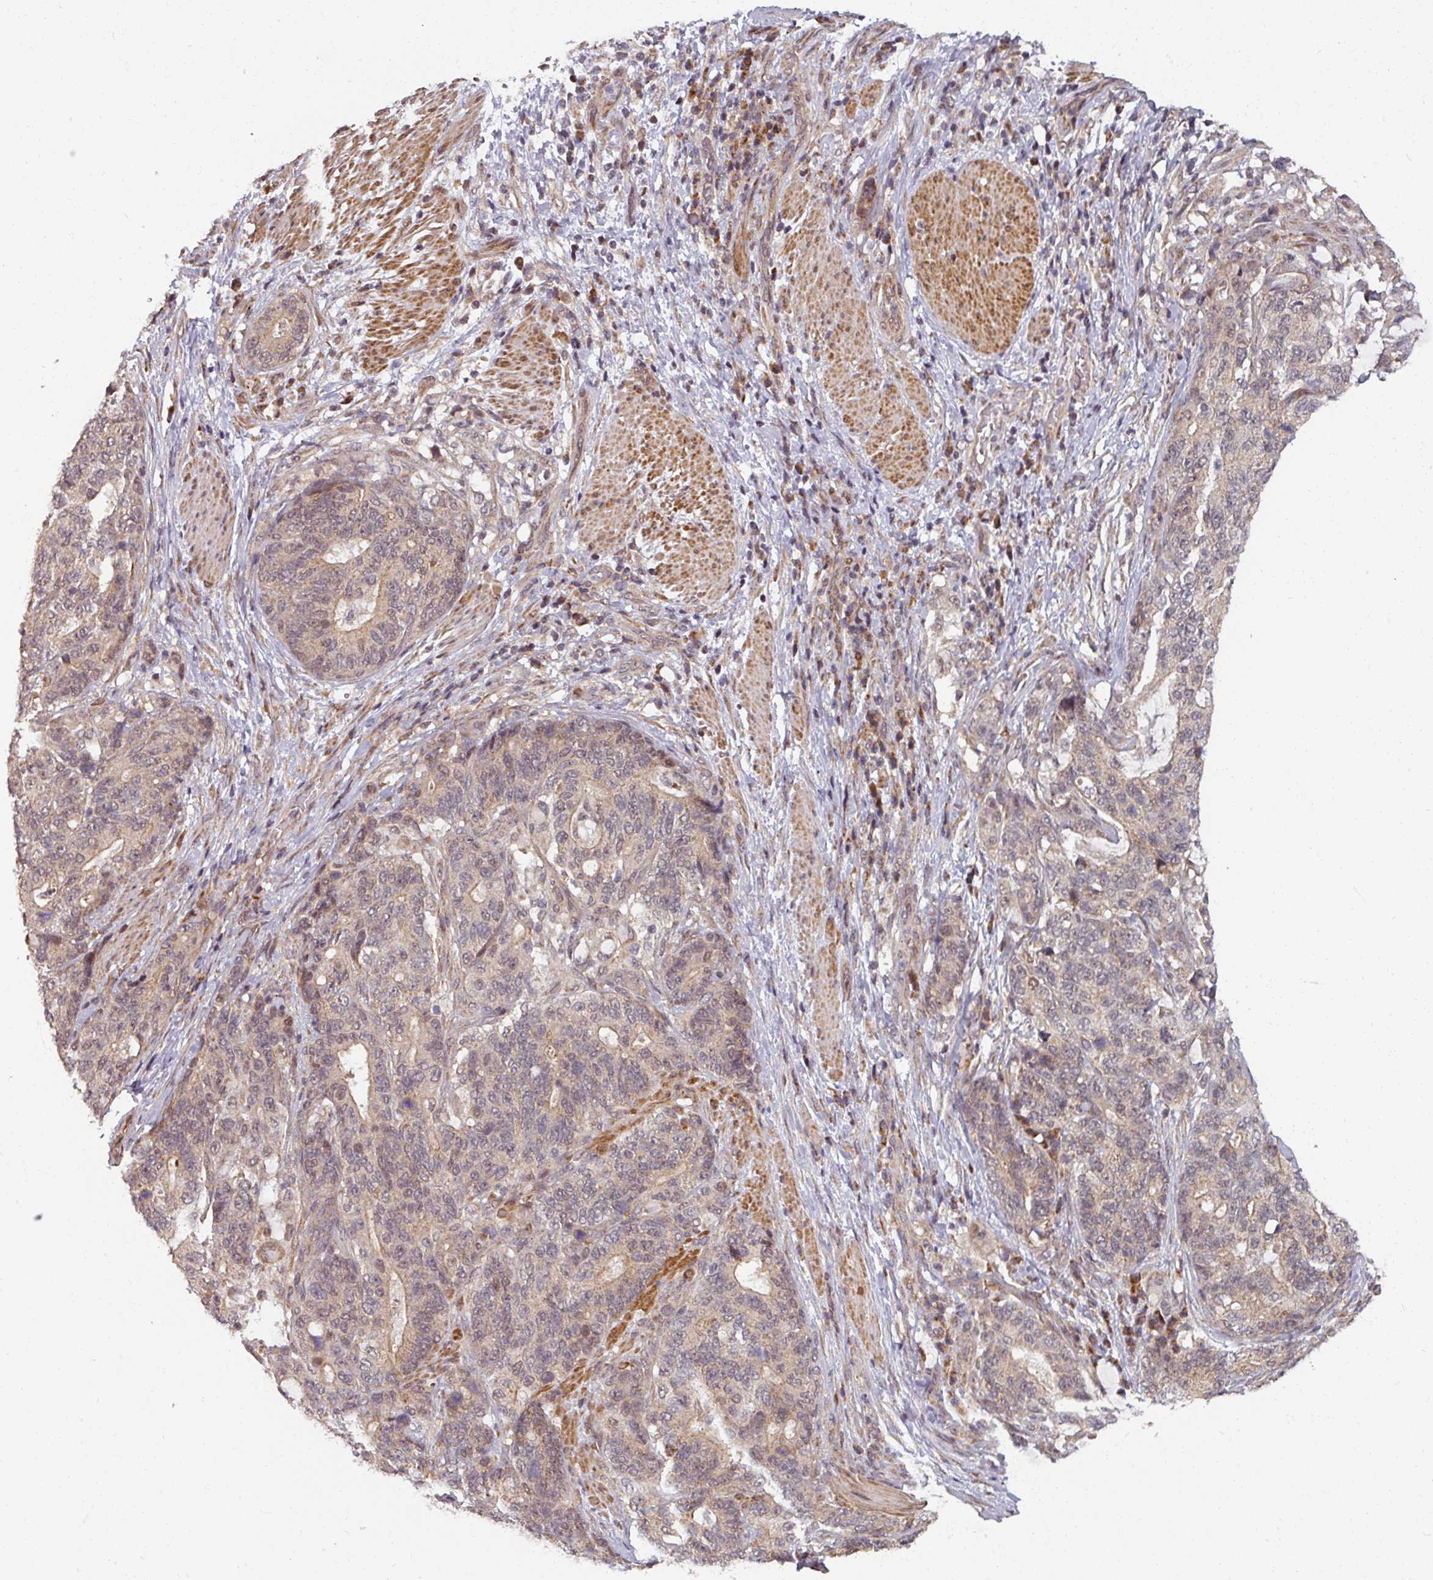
{"staining": {"intensity": "weak", "quantity": ">75%", "location": "cytoplasmic/membranous,nuclear"}, "tissue": "stomach cancer", "cell_type": "Tumor cells", "image_type": "cancer", "snomed": [{"axis": "morphology", "description": "Normal tissue, NOS"}, {"axis": "morphology", "description": "Adenocarcinoma, NOS"}, {"axis": "topography", "description": "Stomach"}], "caption": "Immunohistochemistry histopathology image of adenocarcinoma (stomach) stained for a protein (brown), which reveals low levels of weak cytoplasmic/membranous and nuclear expression in approximately >75% of tumor cells.", "gene": "SWI5", "patient": {"sex": "female", "age": 64}}